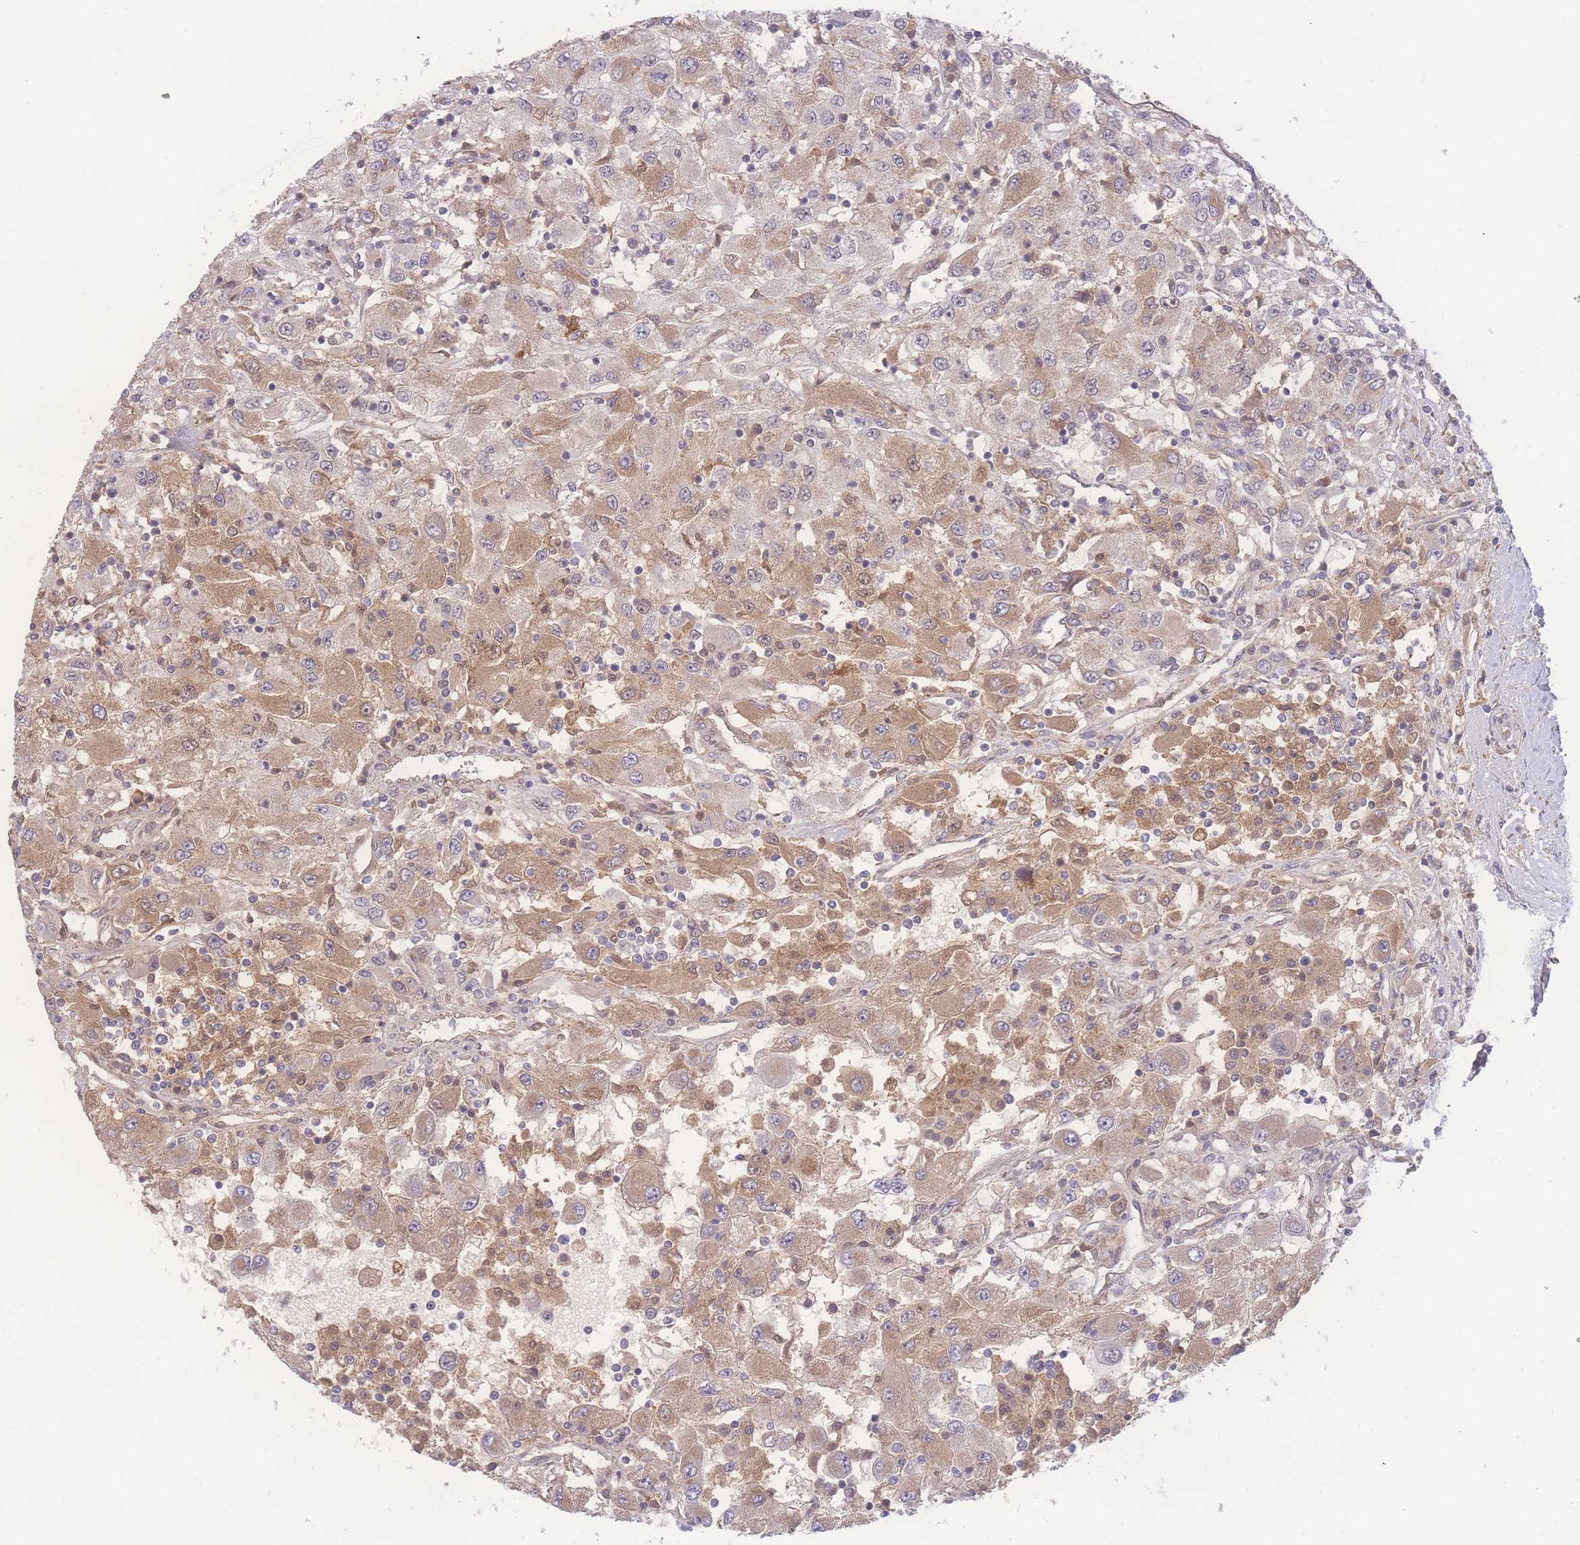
{"staining": {"intensity": "moderate", "quantity": "25%-75%", "location": "cytoplasmic/membranous"}, "tissue": "renal cancer", "cell_type": "Tumor cells", "image_type": "cancer", "snomed": [{"axis": "morphology", "description": "Adenocarcinoma, NOS"}, {"axis": "topography", "description": "Kidney"}], "caption": "This histopathology image exhibits immunohistochemistry staining of human renal cancer (adenocarcinoma), with medium moderate cytoplasmic/membranous staining in approximately 25%-75% of tumor cells.", "gene": "RAVER1", "patient": {"sex": "female", "age": 67}}